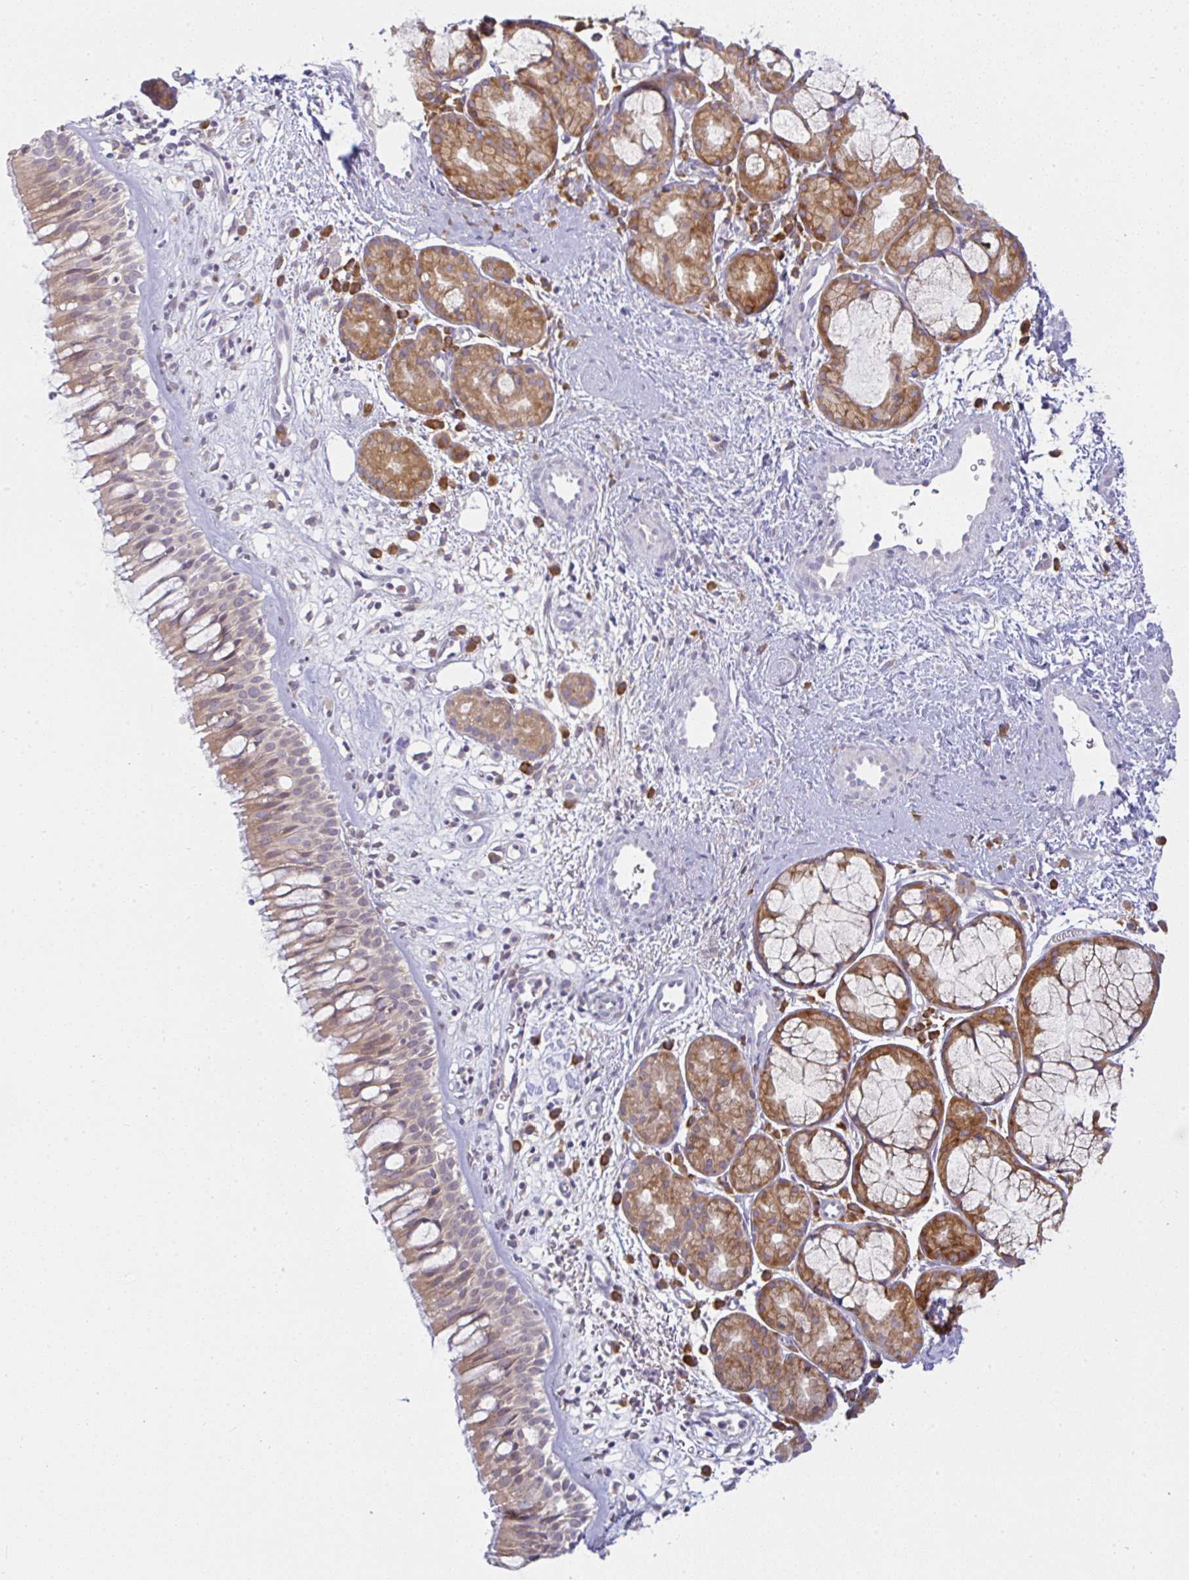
{"staining": {"intensity": "weak", "quantity": "25%-75%", "location": "cytoplasmic/membranous"}, "tissue": "nasopharynx", "cell_type": "Respiratory epithelial cells", "image_type": "normal", "snomed": [{"axis": "morphology", "description": "Normal tissue, NOS"}, {"axis": "topography", "description": "Nasopharynx"}], "caption": "Weak cytoplasmic/membranous positivity is appreciated in about 25%-75% of respiratory epithelial cells in benign nasopharynx. The staining was performed using DAB (3,3'-diaminobenzidine), with brown indicating positive protein expression. Nuclei are stained blue with hematoxylin.", "gene": "DERL2", "patient": {"sex": "male", "age": 65}}